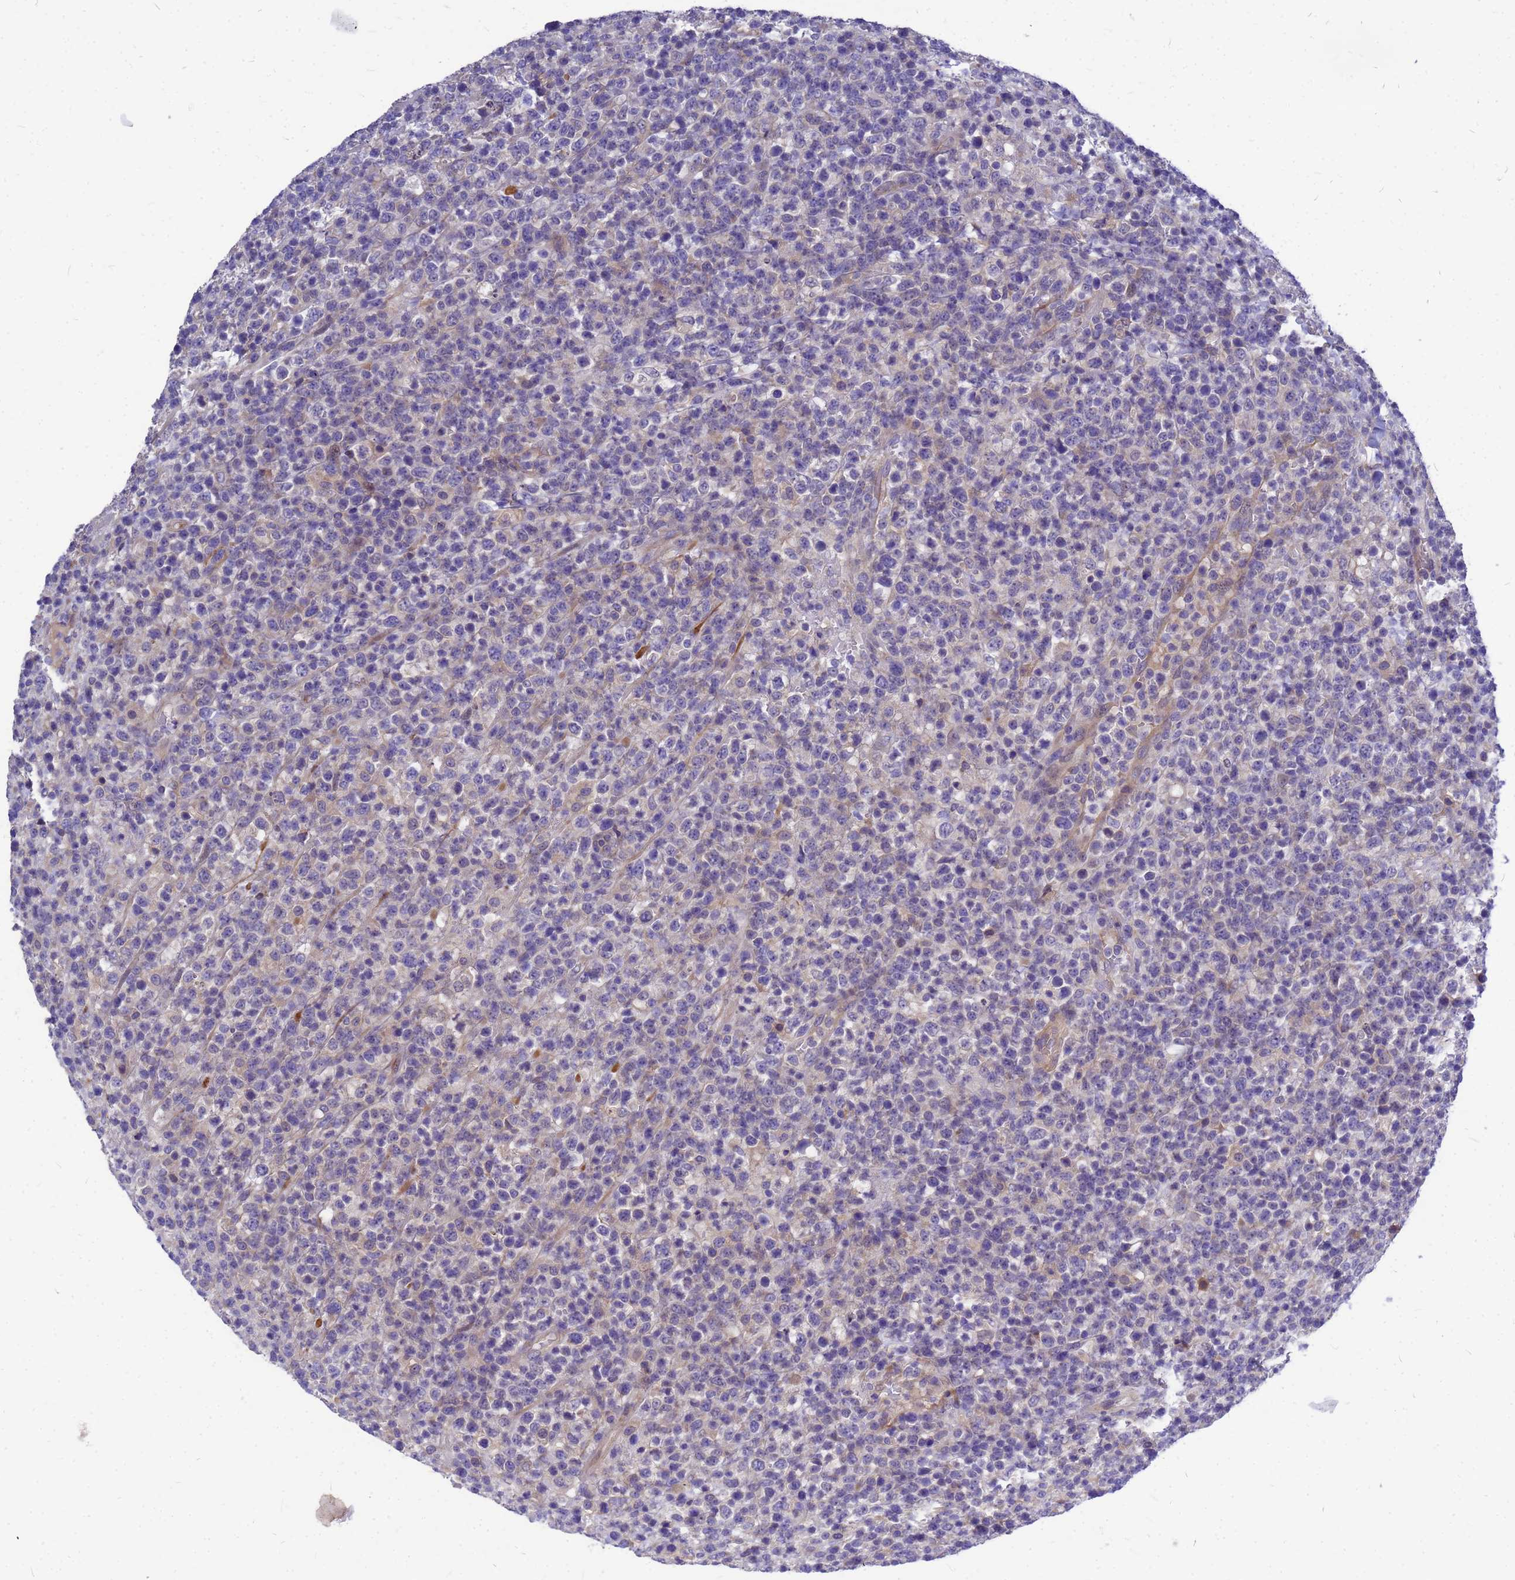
{"staining": {"intensity": "negative", "quantity": "none", "location": "none"}, "tissue": "lymphoma", "cell_type": "Tumor cells", "image_type": "cancer", "snomed": [{"axis": "morphology", "description": "Malignant lymphoma, non-Hodgkin's type, High grade"}, {"axis": "topography", "description": "Colon"}], "caption": "Lymphoma was stained to show a protein in brown. There is no significant expression in tumor cells.", "gene": "FBXW5", "patient": {"sex": "female", "age": 53}}